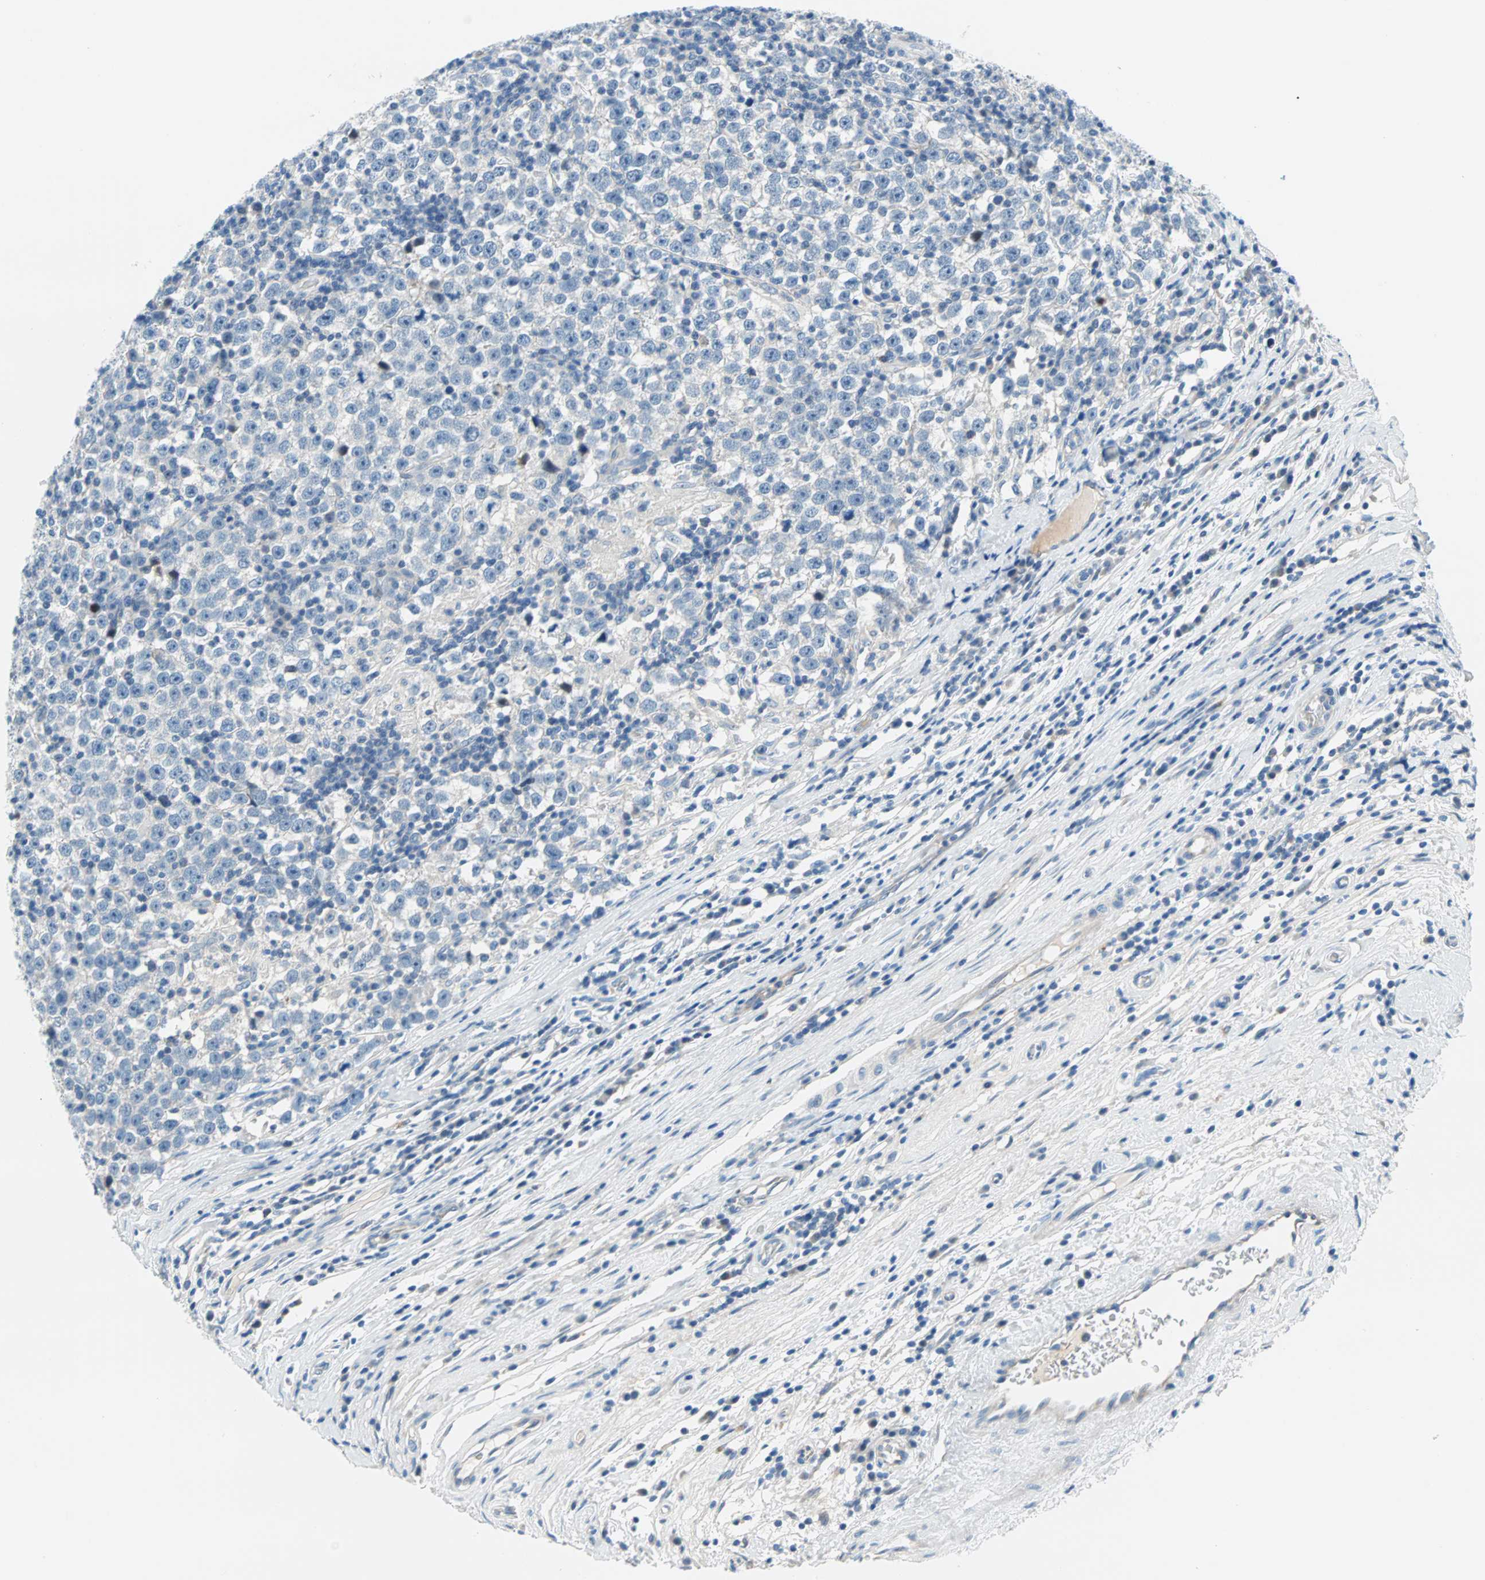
{"staining": {"intensity": "negative", "quantity": "none", "location": "none"}, "tissue": "testis cancer", "cell_type": "Tumor cells", "image_type": "cancer", "snomed": [{"axis": "morphology", "description": "Seminoma, NOS"}, {"axis": "topography", "description": "Testis"}], "caption": "High magnification brightfield microscopy of testis seminoma stained with DAB (brown) and counterstained with hematoxylin (blue): tumor cells show no significant expression.", "gene": "TMEM163", "patient": {"sex": "male", "age": 43}}